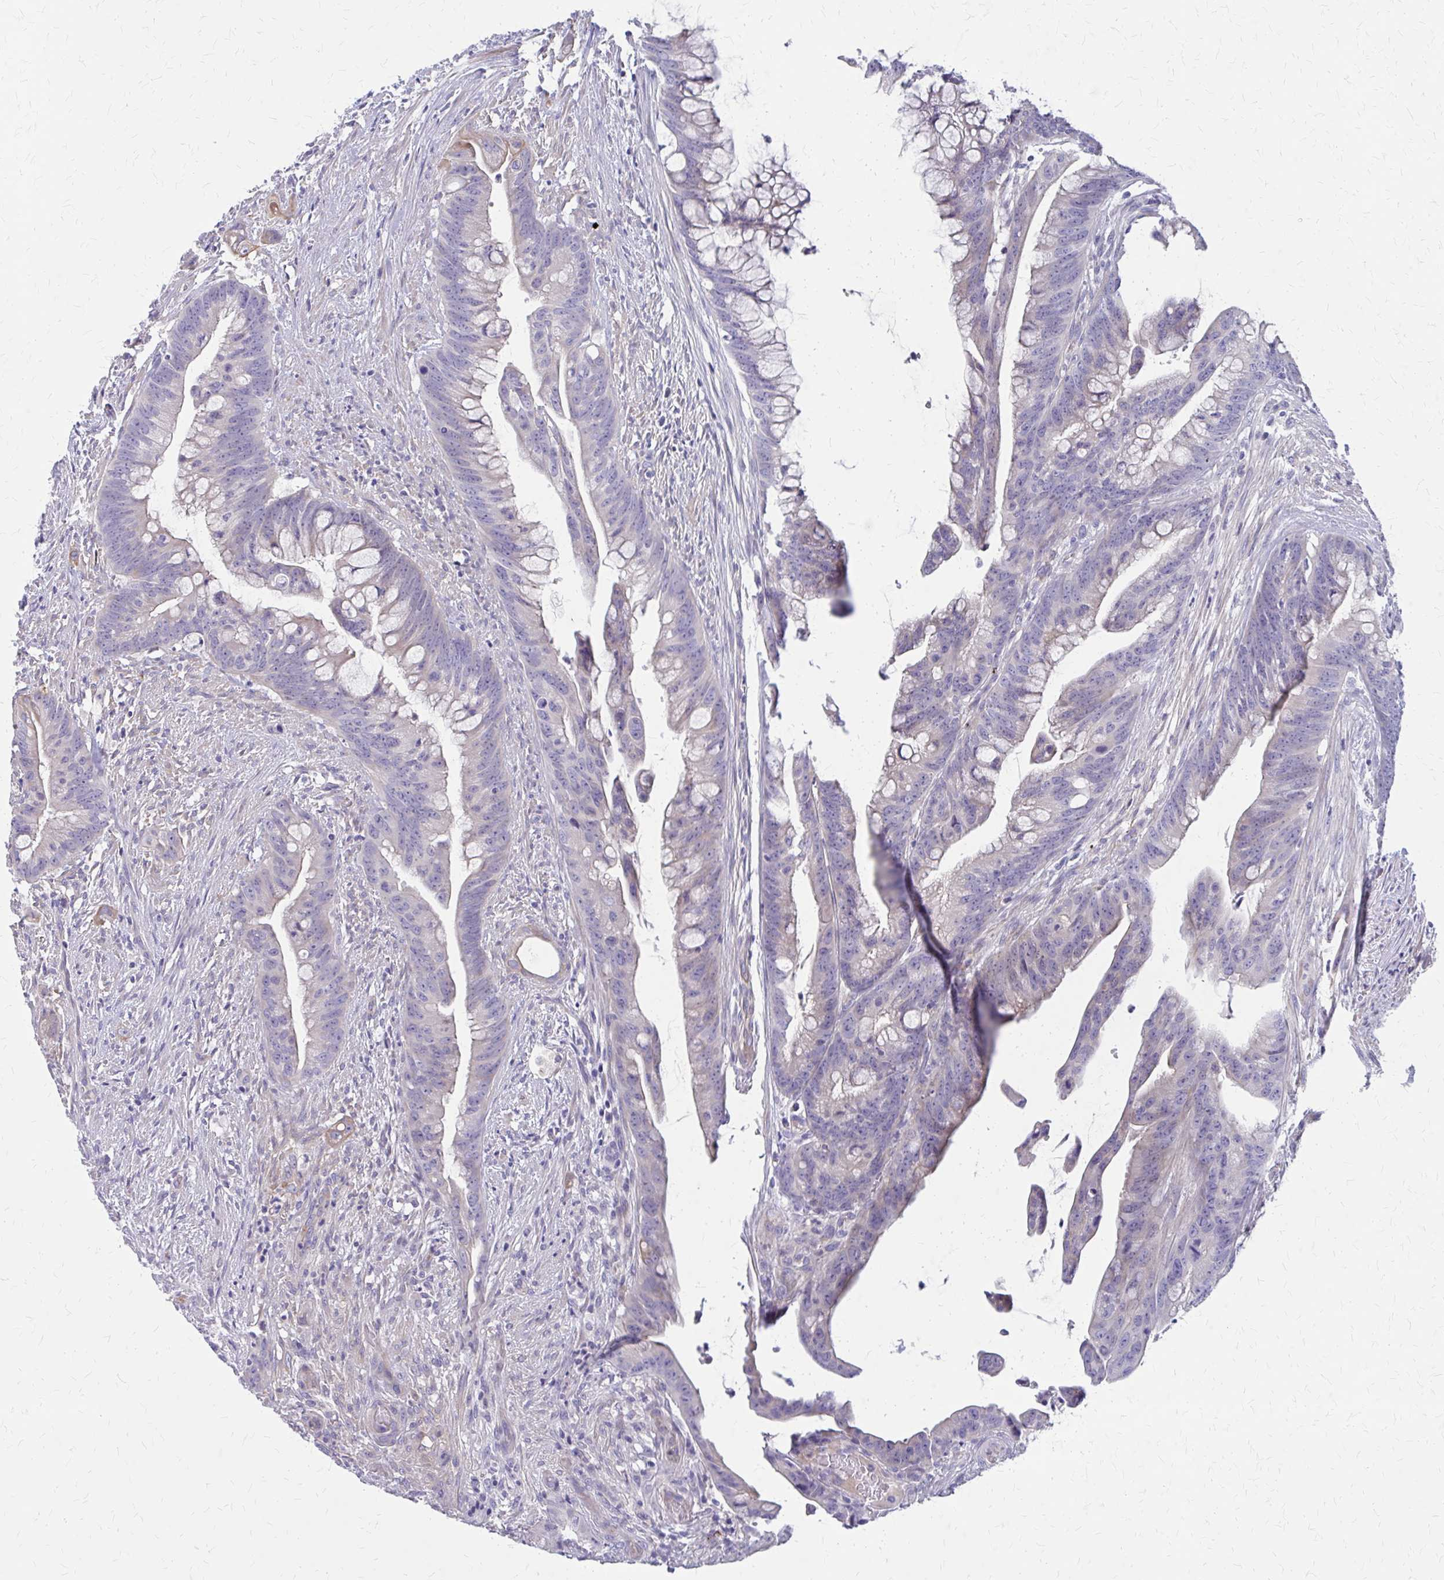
{"staining": {"intensity": "negative", "quantity": "none", "location": "none"}, "tissue": "colorectal cancer", "cell_type": "Tumor cells", "image_type": "cancer", "snomed": [{"axis": "morphology", "description": "Adenocarcinoma, NOS"}, {"axis": "topography", "description": "Colon"}], "caption": "Tumor cells show no significant protein staining in colorectal adenocarcinoma.", "gene": "GLYATL2", "patient": {"sex": "male", "age": 62}}